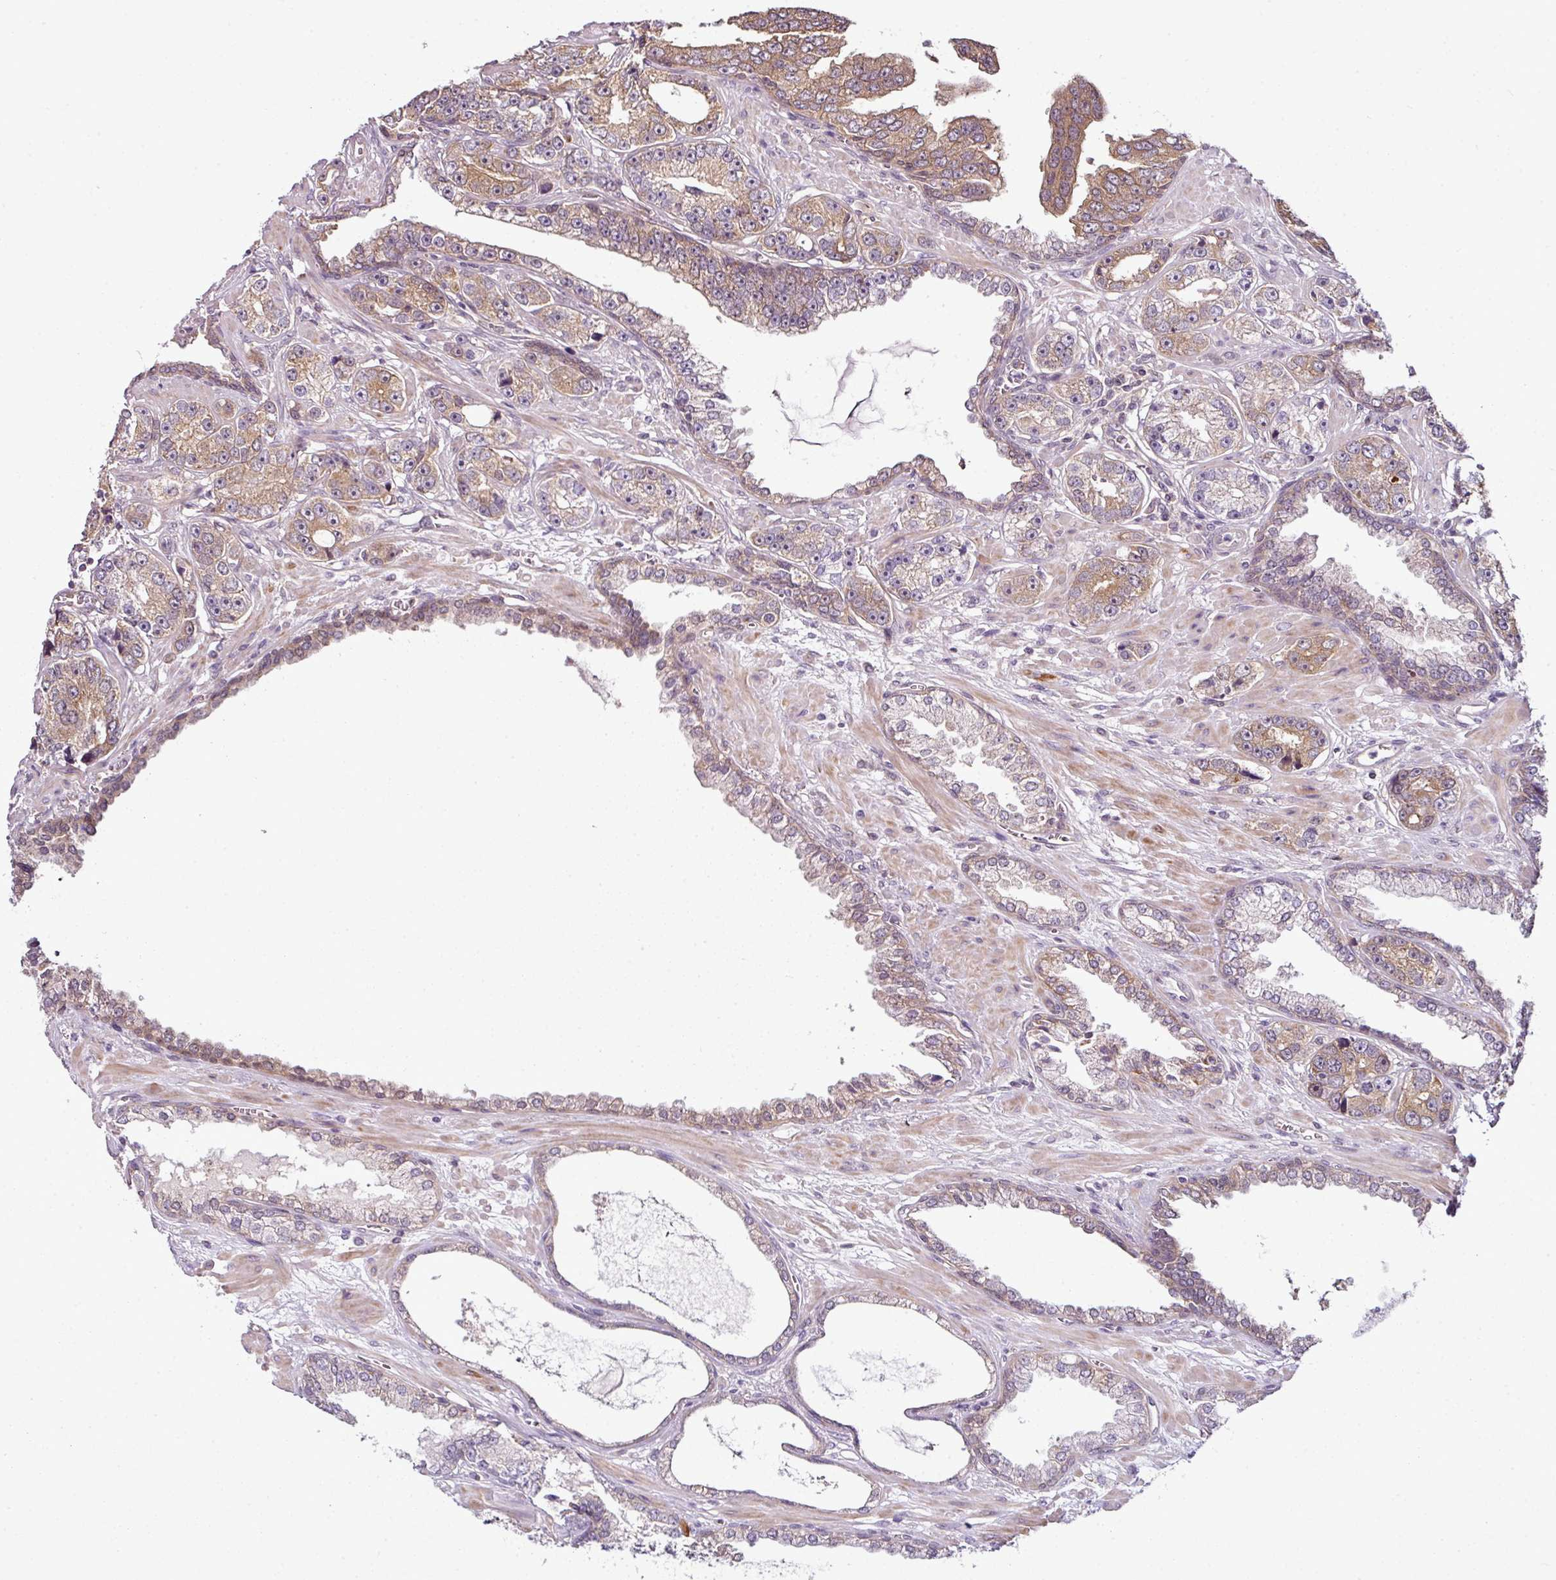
{"staining": {"intensity": "moderate", "quantity": "25%-75%", "location": "cytoplasmic/membranous"}, "tissue": "prostate cancer", "cell_type": "Tumor cells", "image_type": "cancer", "snomed": [{"axis": "morphology", "description": "Adenocarcinoma, High grade"}, {"axis": "topography", "description": "Prostate"}], "caption": "Immunohistochemical staining of prostate cancer (high-grade adenocarcinoma) exhibits moderate cytoplasmic/membranous protein staining in approximately 25%-75% of tumor cells. (DAB (3,3'-diaminobenzidine) IHC, brown staining for protein, blue staining for nuclei).", "gene": "DERPC", "patient": {"sex": "male", "age": 71}}